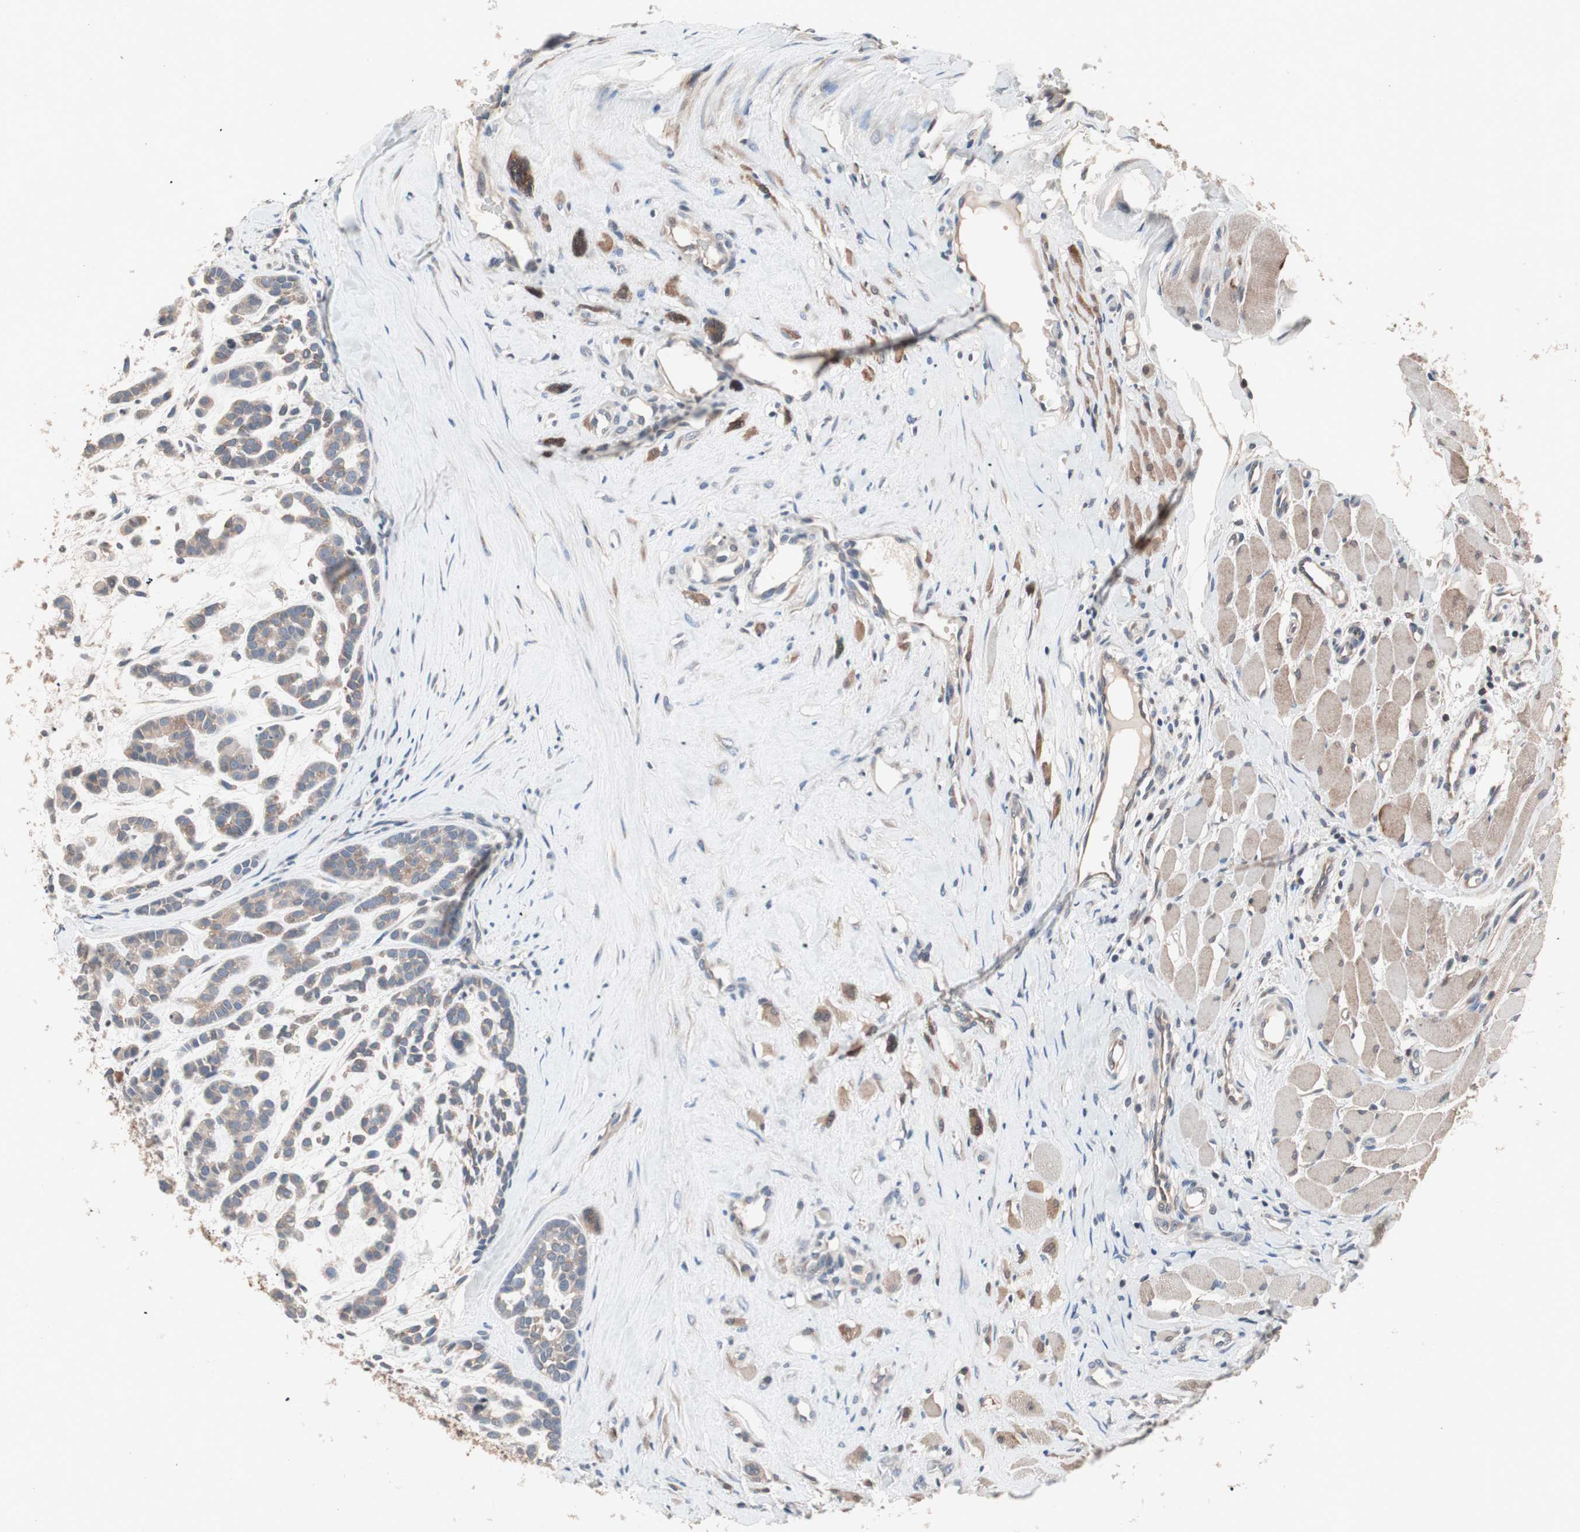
{"staining": {"intensity": "weak", "quantity": "25%-75%", "location": "cytoplasmic/membranous"}, "tissue": "head and neck cancer", "cell_type": "Tumor cells", "image_type": "cancer", "snomed": [{"axis": "morphology", "description": "Adenocarcinoma, NOS"}, {"axis": "morphology", "description": "Adenoma, NOS"}, {"axis": "topography", "description": "Head-Neck"}], "caption": "A high-resolution histopathology image shows immunohistochemistry (IHC) staining of head and neck cancer, which reveals weak cytoplasmic/membranous staining in approximately 25%-75% of tumor cells. Using DAB (3,3'-diaminobenzidine) (brown) and hematoxylin (blue) stains, captured at high magnification using brightfield microscopy.", "gene": "IRS1", "patient": {"sex": "female", "age": 55}}